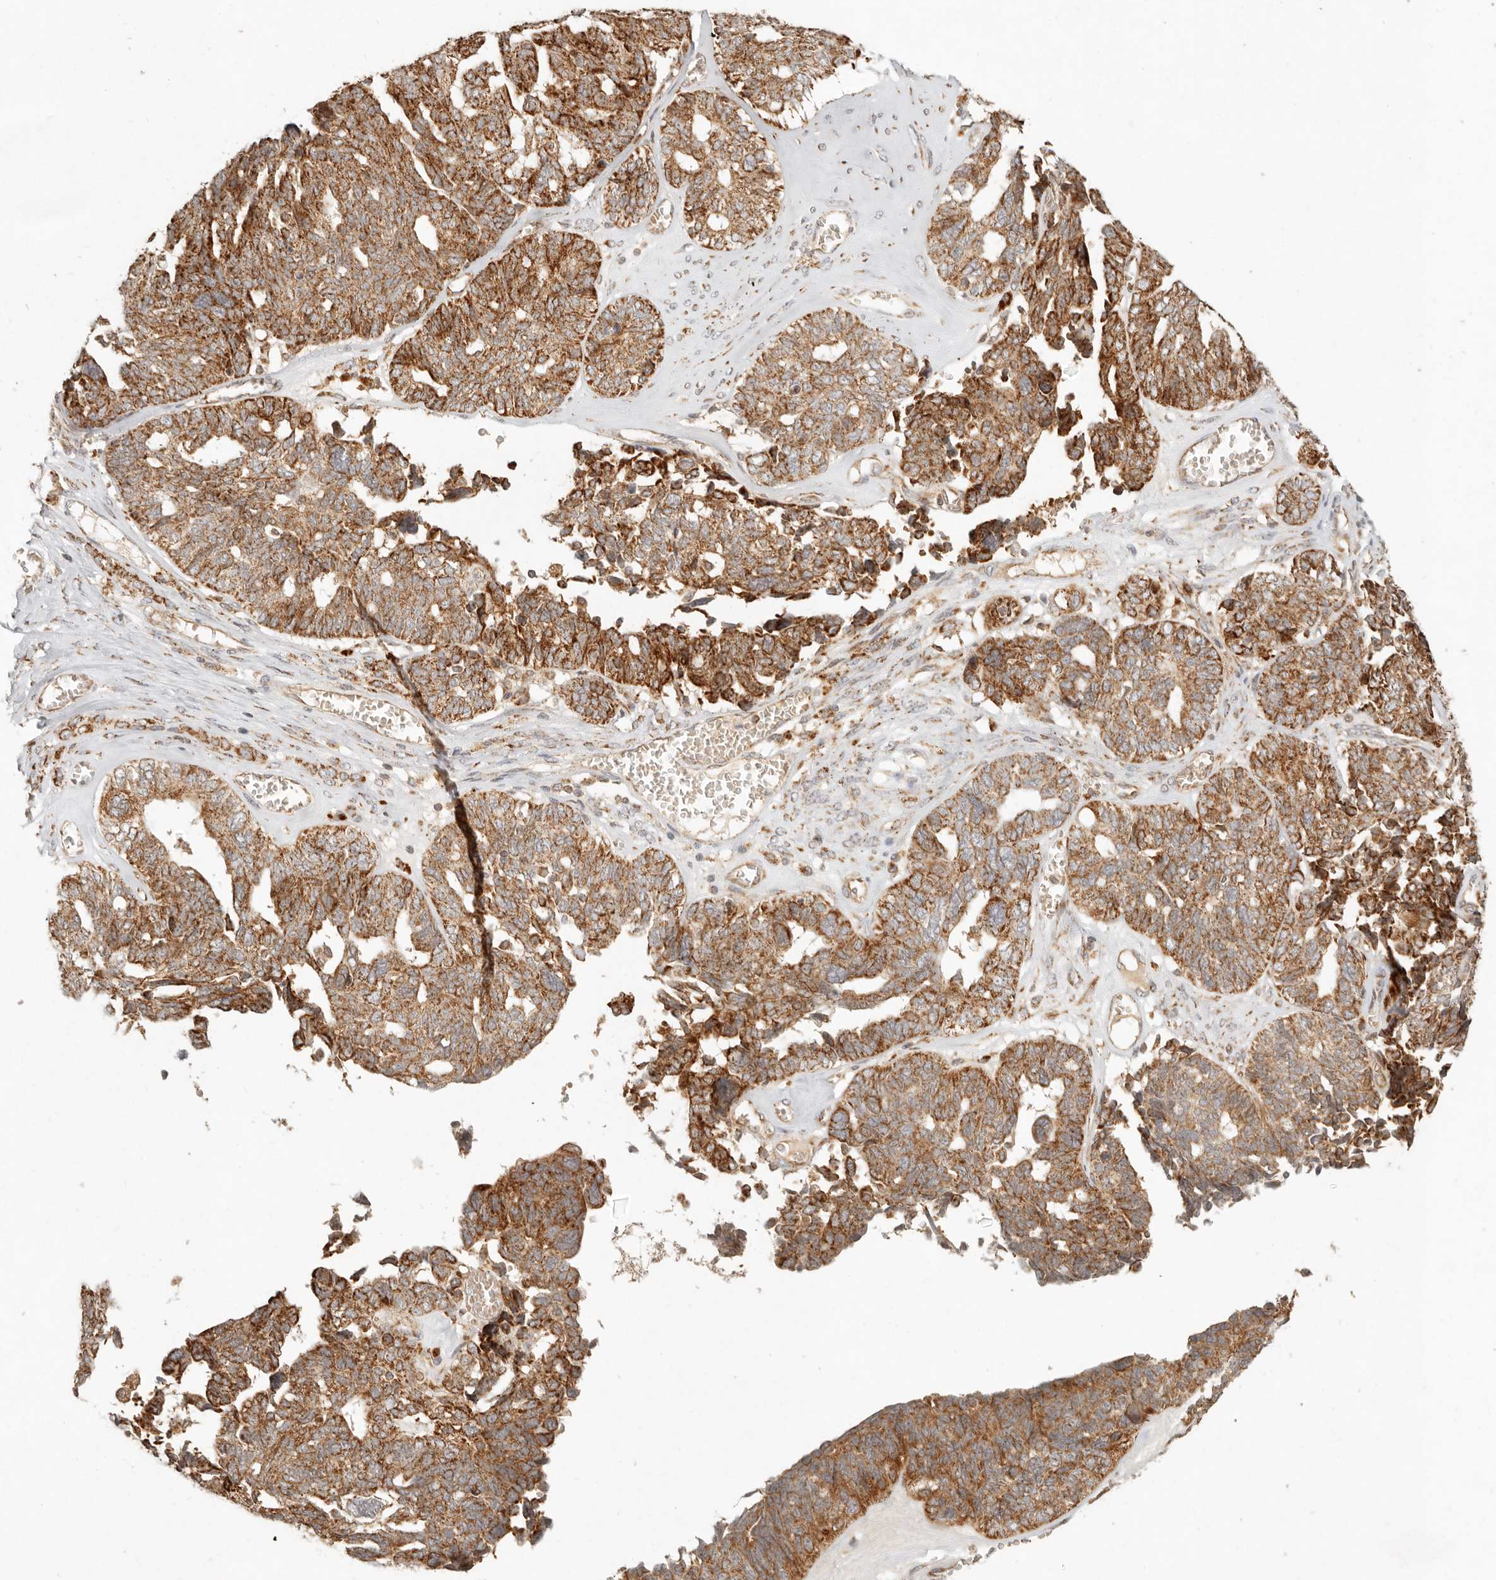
{"staining": {"intensity": "strong", "quantity": ">75%", "location": "cytoplasmic/membranous"}, "tissue": "ovarian cancer", "cell_type": "Tumor cells", "image_type": "cancer", "snomed": [{"axis": "morphology", "description": "Cystadenocarcinoma, serous, NOS"}, {"axis": "topography", "description": "Ovary"}], "caption": "This is an image of immunohistochemistry (IHC) staining of ovarian serous cystadenocarcinoma, which shows strong staining in the cytoplasmic/membranous of tumor cells.", "gene": "MRPL55", "patient": {"sex": "female", "age": 79}}